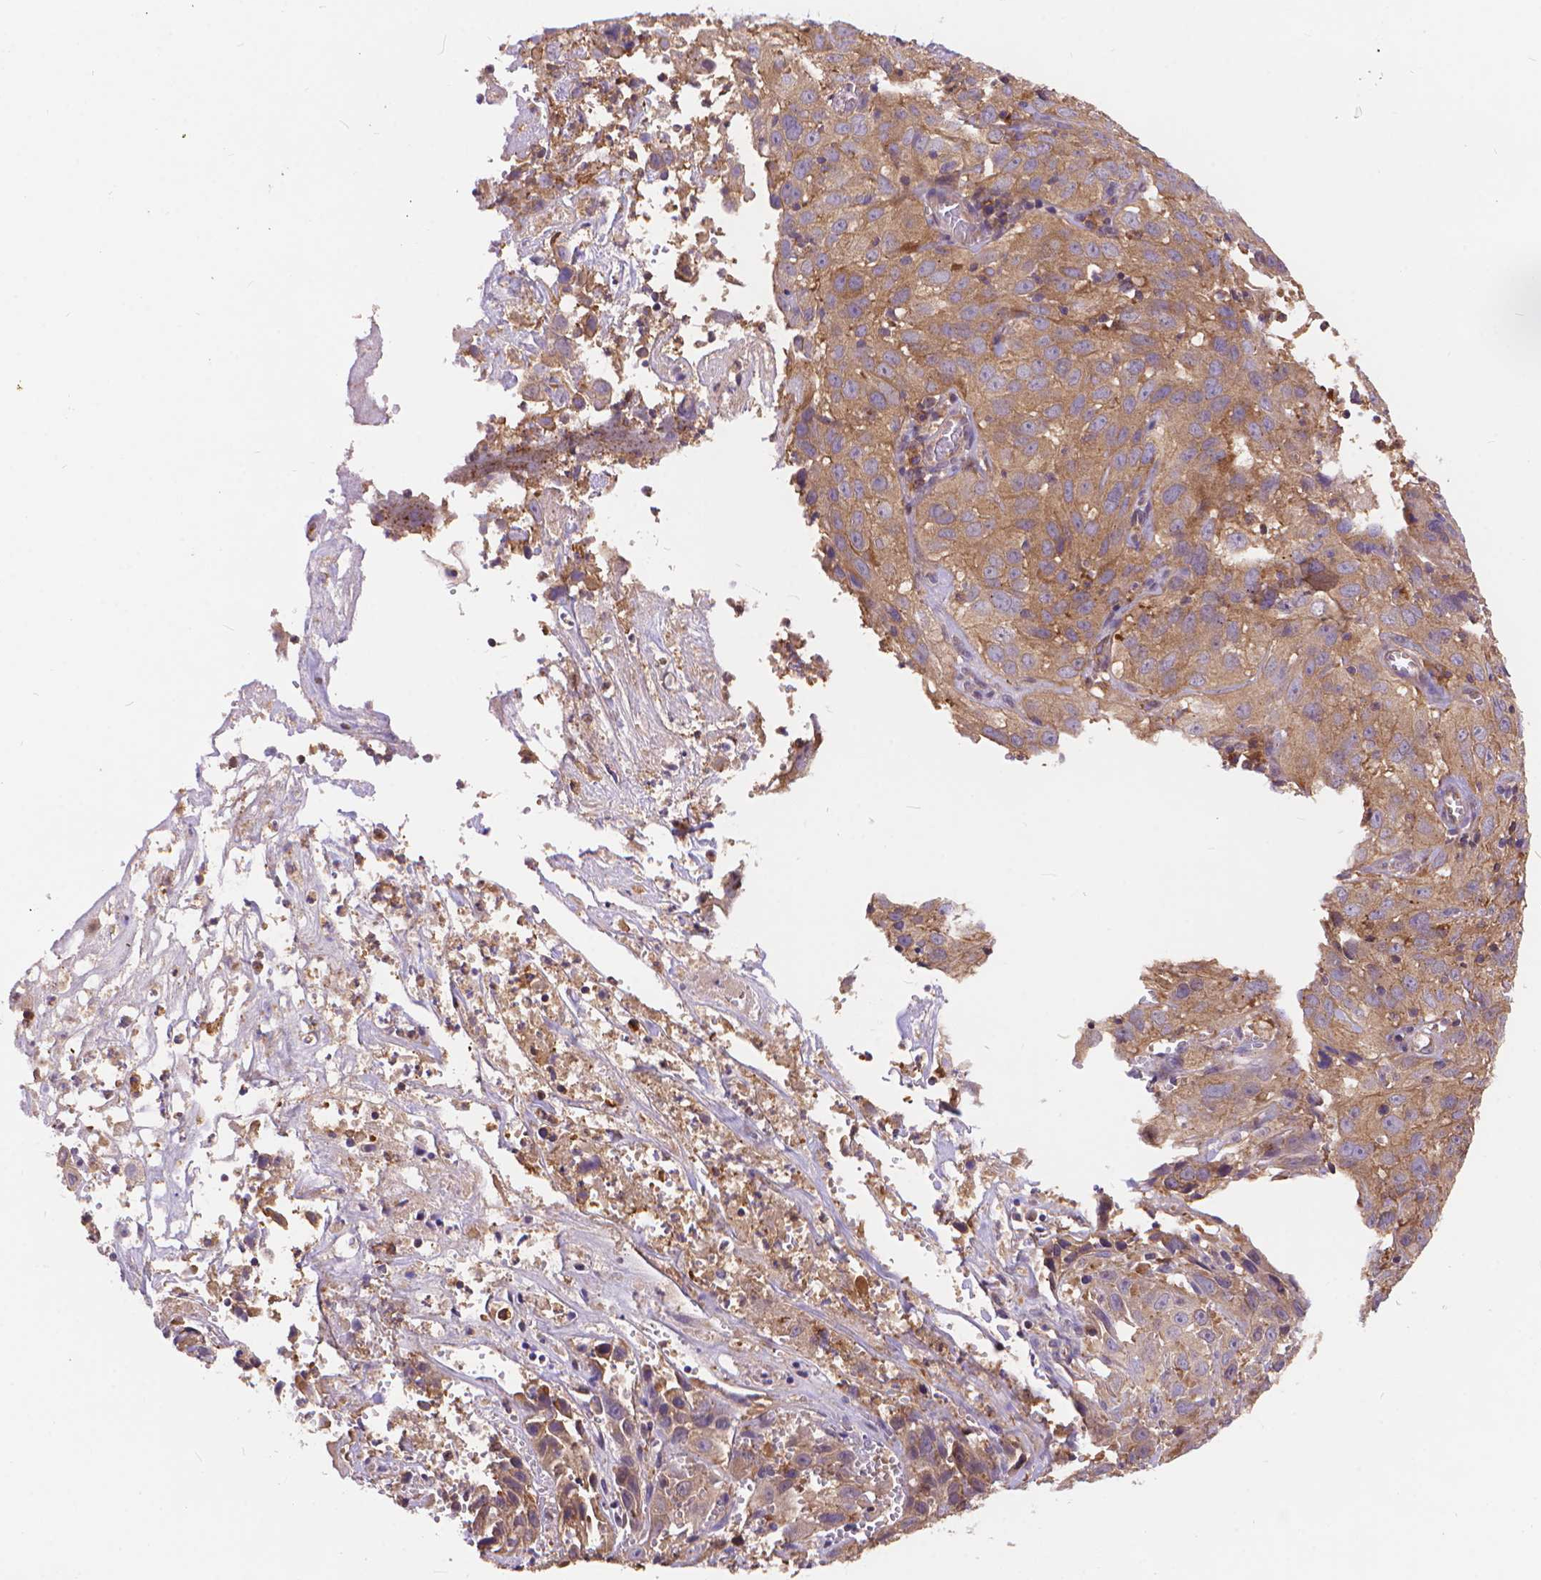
{"staining": {"intensity": "weak", "quantity": ">75%", "location": "cytoplasmic/membranous"}, "tissue": "cervical cancer", "cell_type": "Tumor cells", "image_type": "cancer", "snomed": [{"axis": "morphology", "description": "Squamous cell carcinoma, NOS"}, {"axis": "topography", "description": "Cervix"}], "caption": "Cervical squamous cell carcinoma was stained to show a protein in brown. There is low levels of weak cytoplasmic/membranous expression in about >75% of tumor cells.", "gene": "ARAP1", "patient": {"sex": "female", "age": 32}}